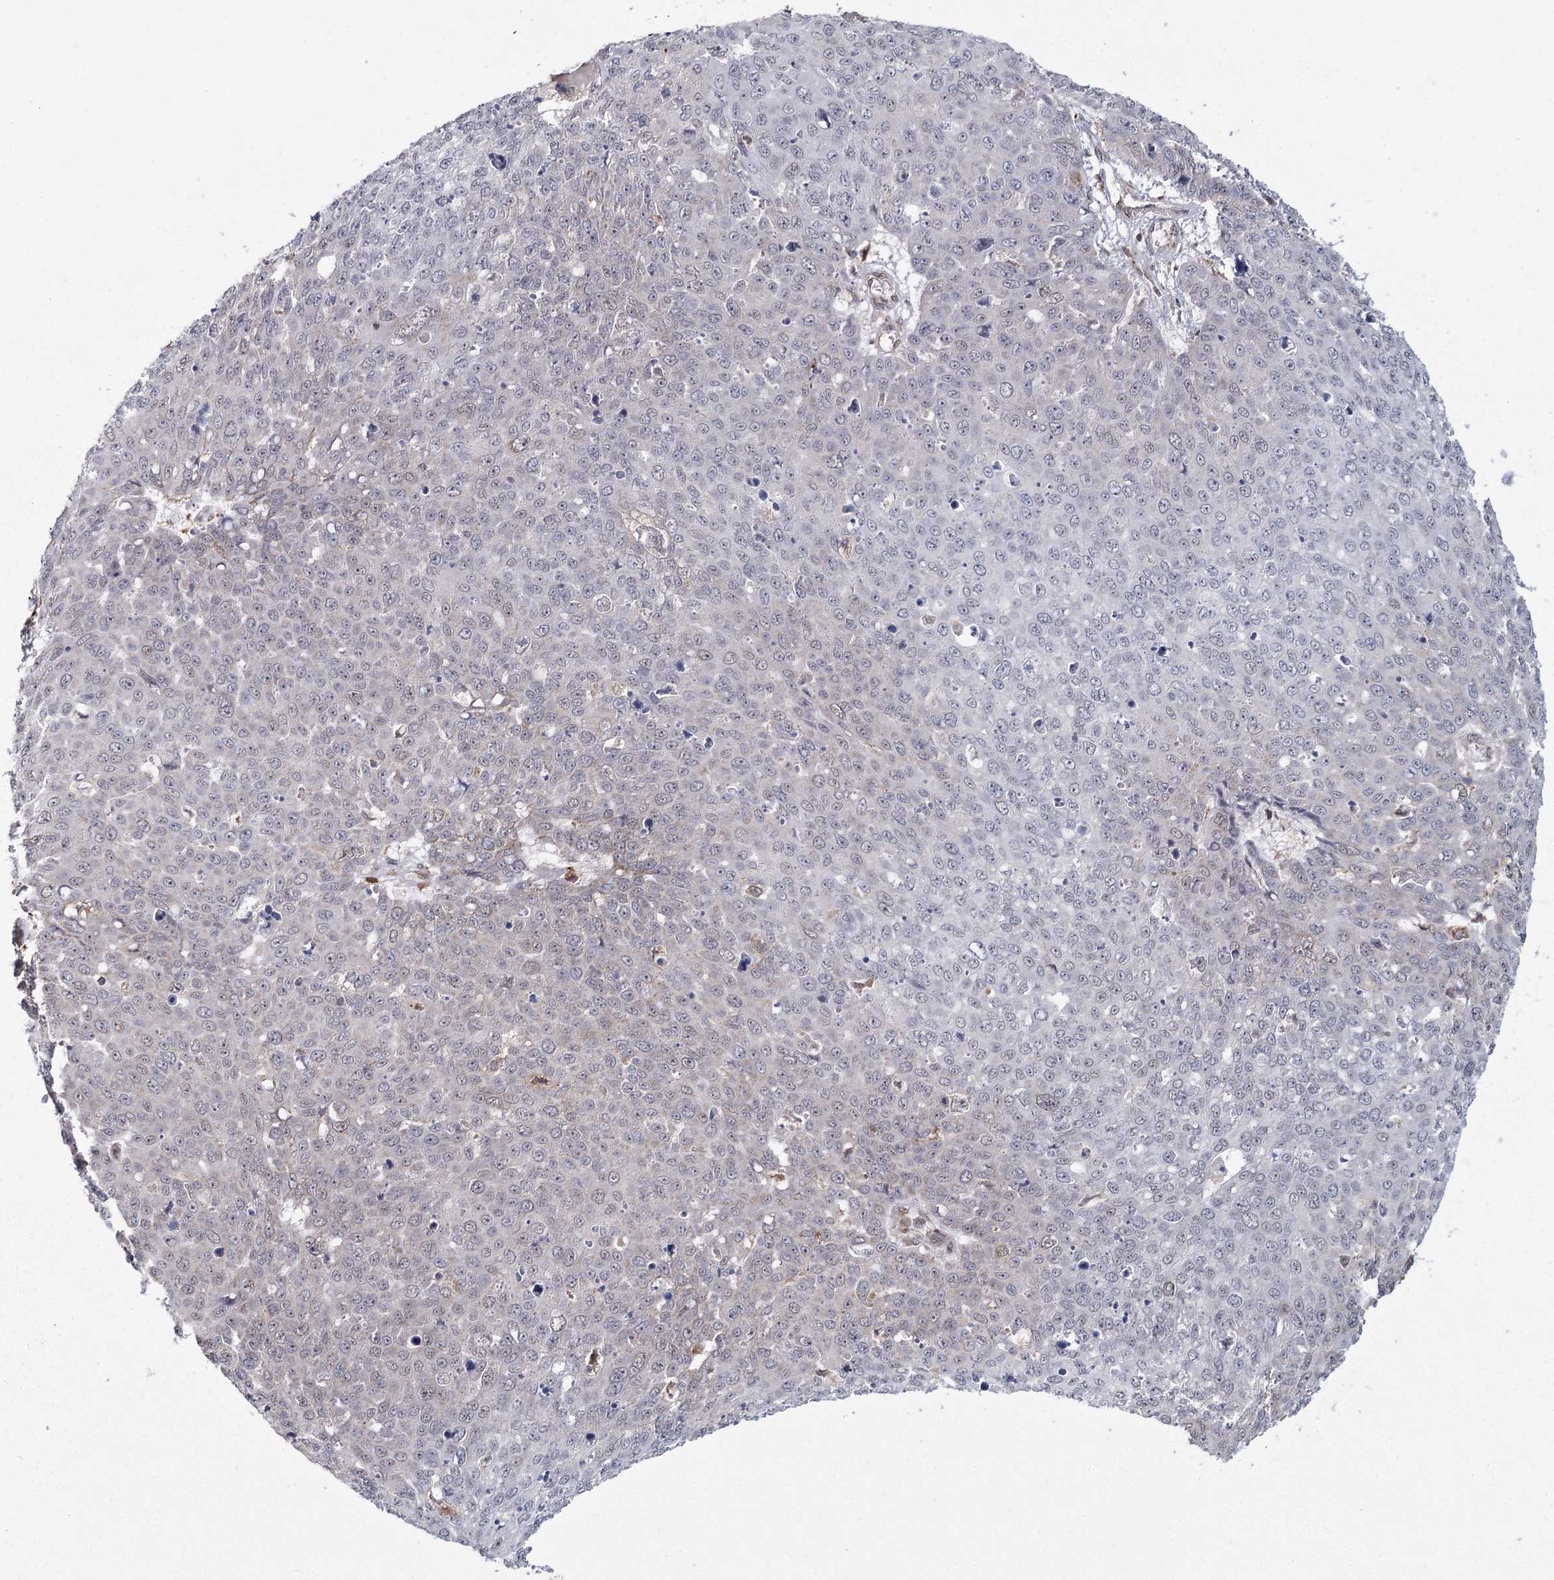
{"staining": {"intensity": "negative", "quantity": "none", "location": "none"}, "tissue": "skin cancer", "cell_type": "Tumor cells", "image_type": "cancer", "snomed": [{"axis": "morphology", "description": "Squamous cell carcinoma, NOS"}, {"axis": "topography", "description": "Skin"}], "caption": "DAB immunohistochemical staining of skin cancer (squamous cell carcinoma) shows no significant staining in tumor cells.", "gene": "ZCCHC24", "patient": {"sex": "male", "age": 71}}